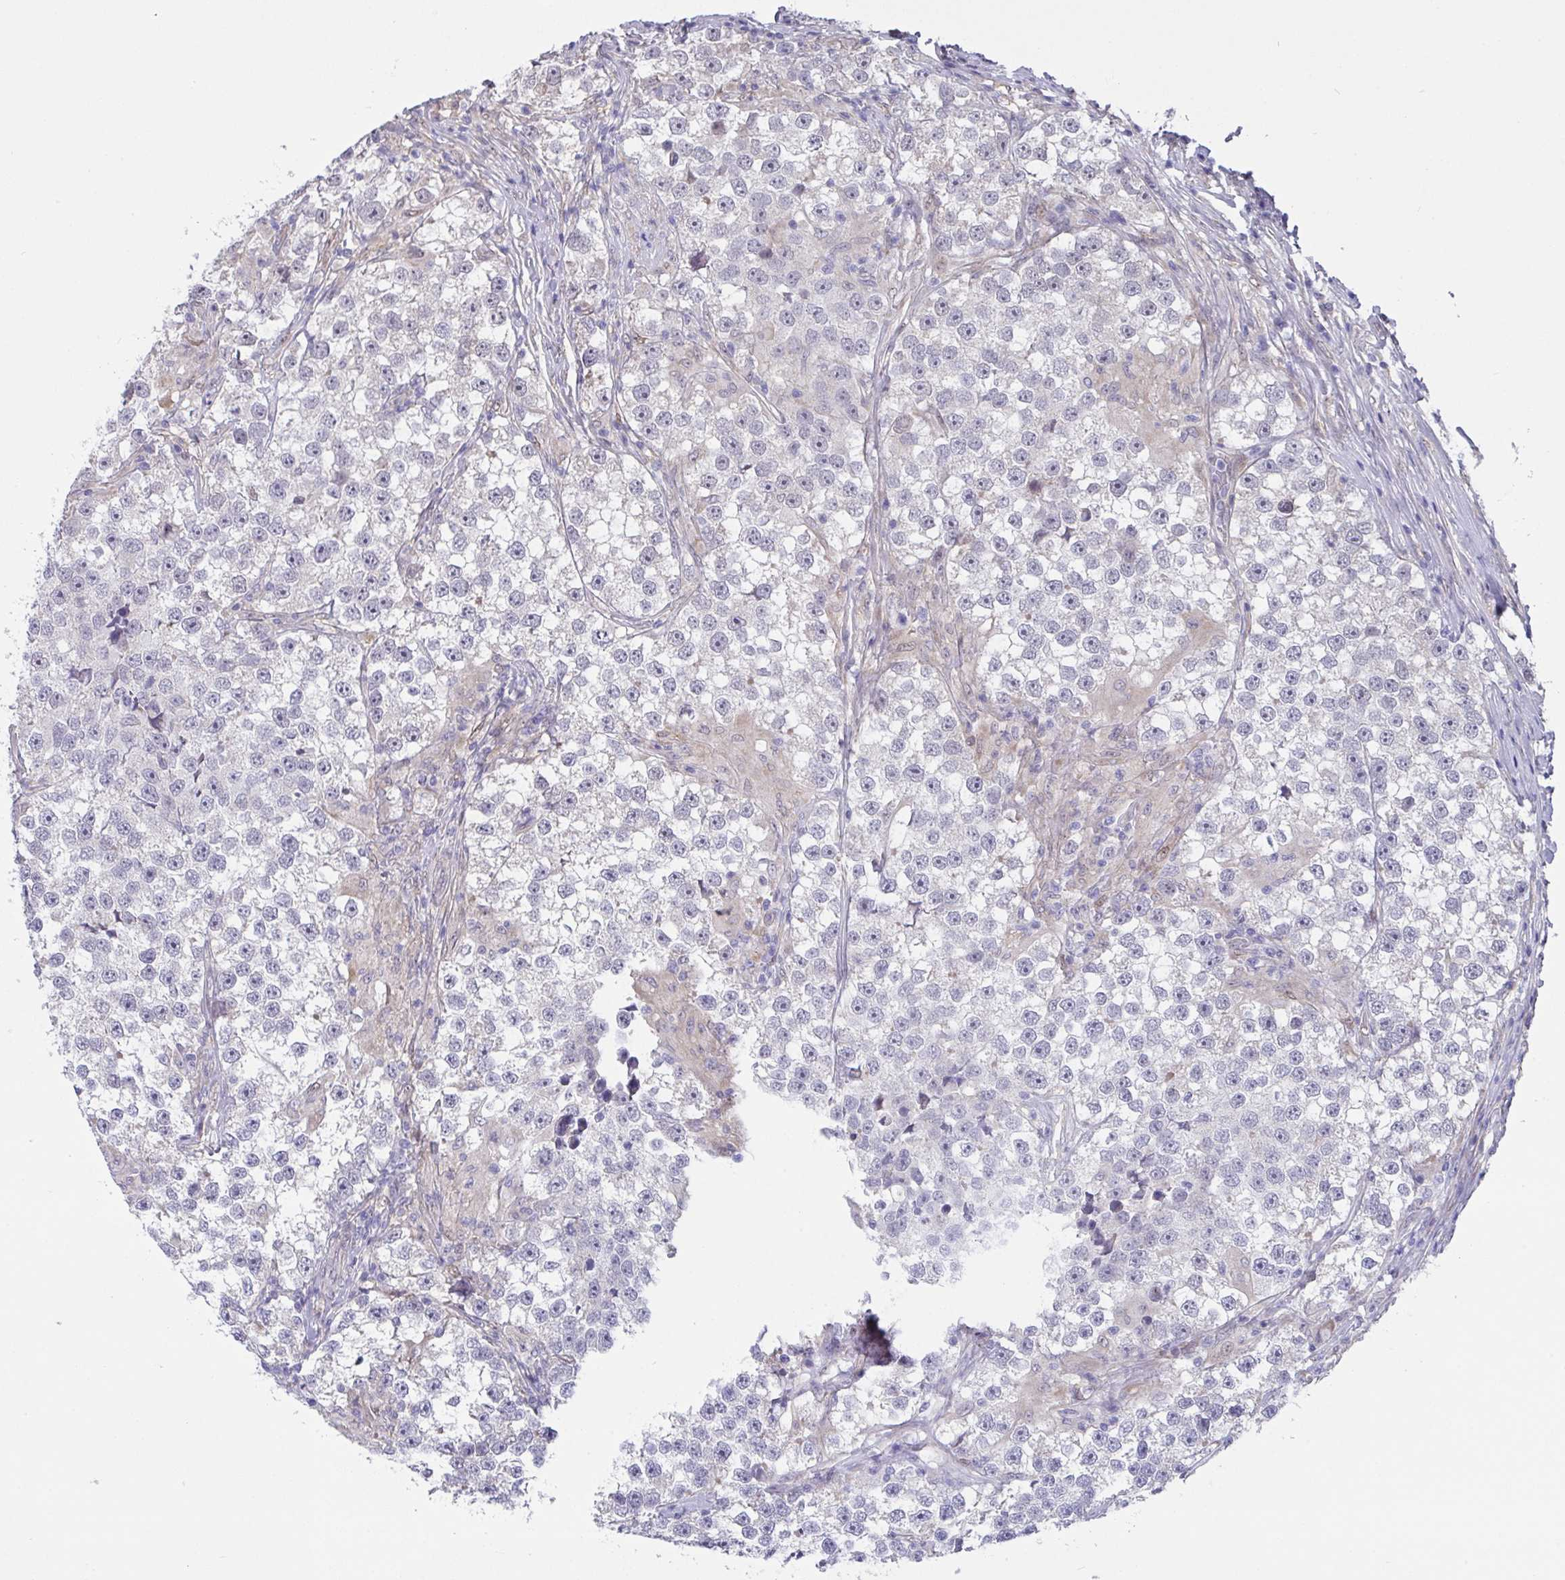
{"staining": {"intensity": "negative", "quantity": "none", "location": "none"}, "tissue": "testis cancer", "cell_type": "Tumor cells", "image_type": "cancer", "snomed": [{"axis": "morphology", "description": "Seminoma, NOS"}, {"axis": "topography", "description": "Testis"}], "caption": "Immunohistochemistry photomicrograph of human testis cancer stained for a protein (brown), which reveals no positivity in tumor cells.", "gene": "L3HYPDH", "patient": {"sex": "male", "age": 46}}